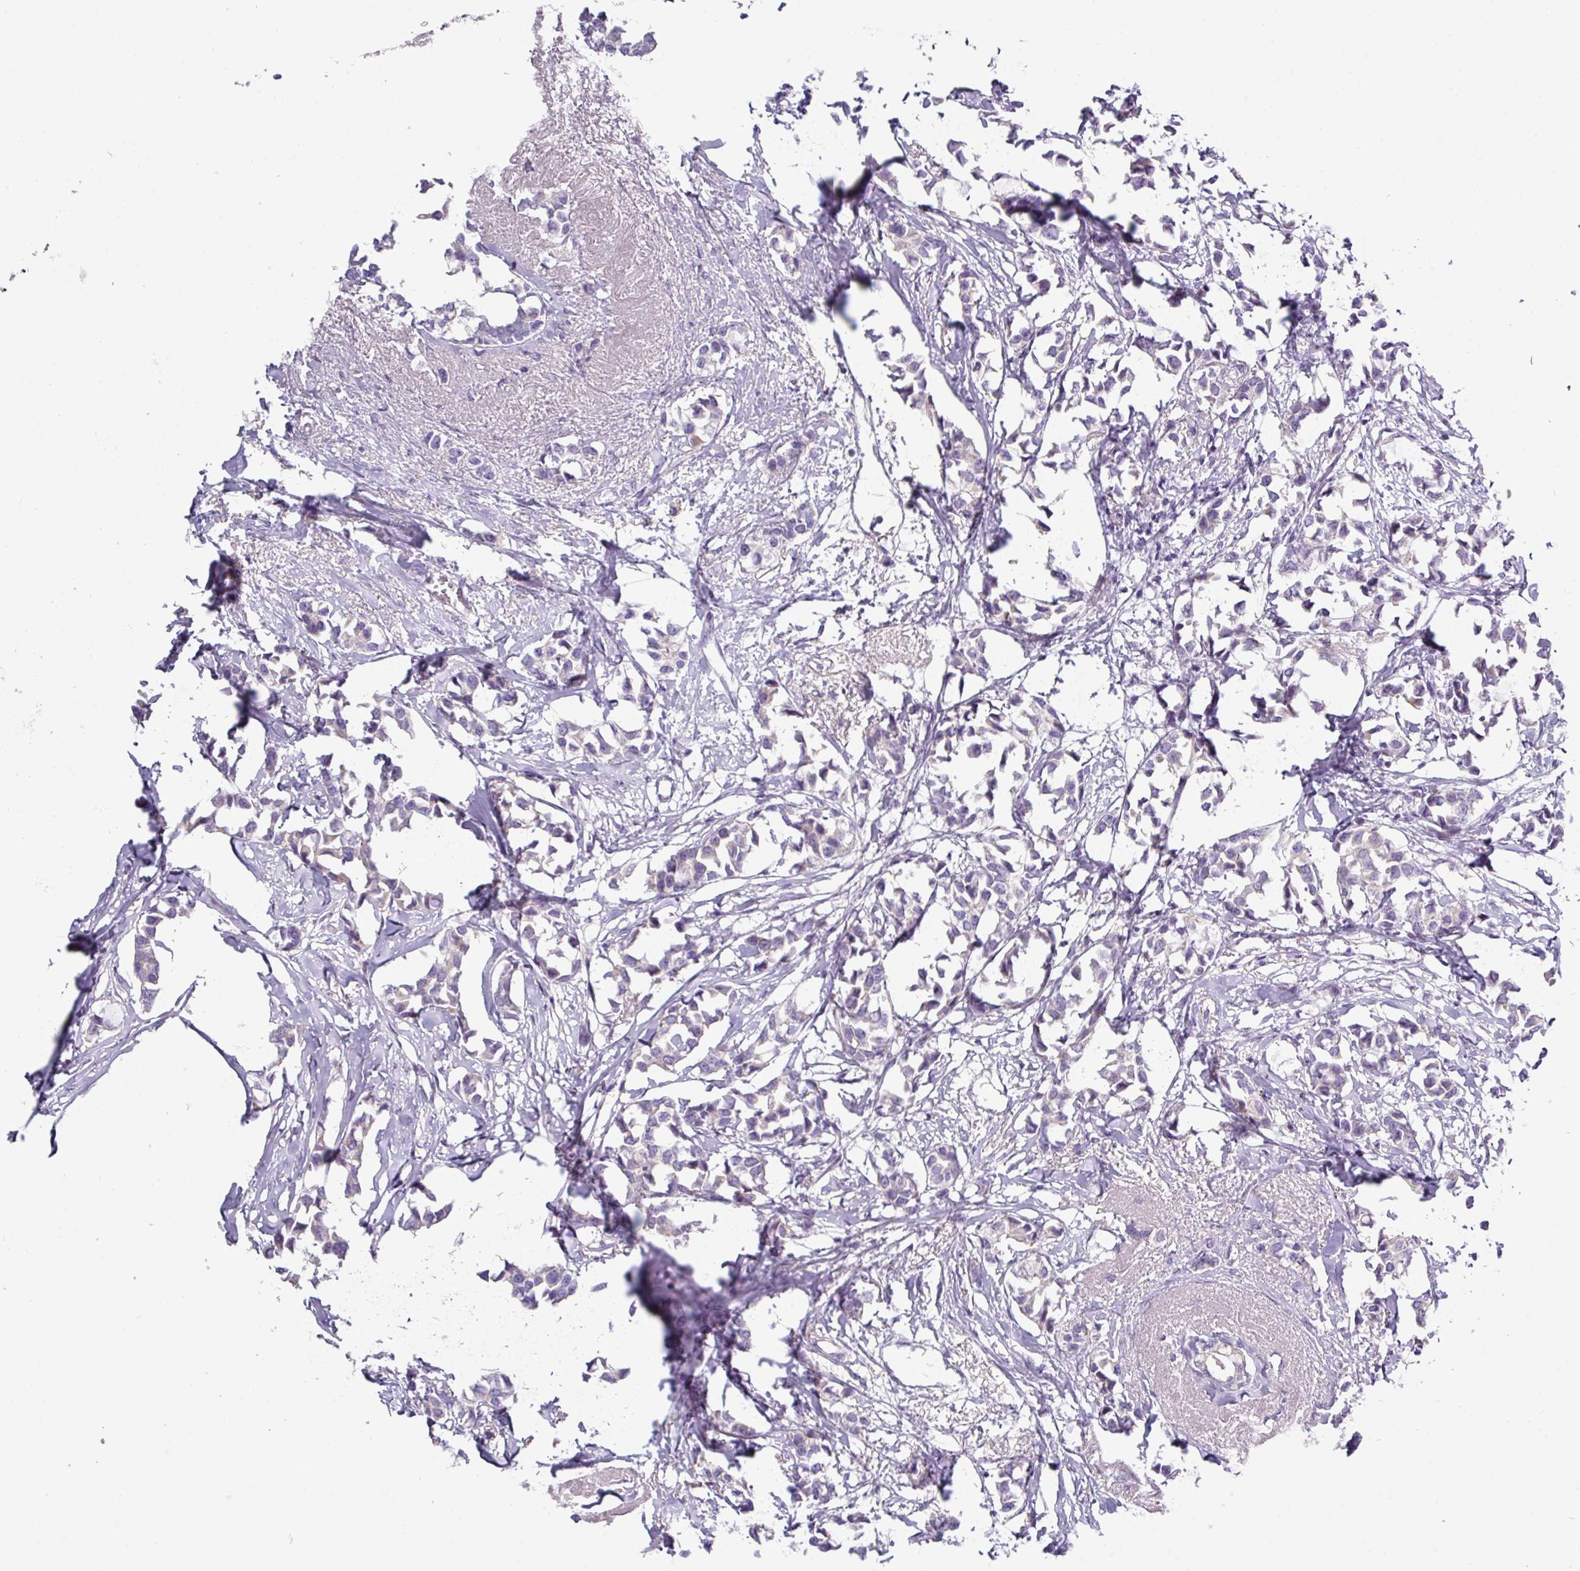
{"staining": {"intensity": "negative", "quantity": "none", "location": "none"}, "tissue": "breast cancer", "cell_type": "Tumor cells", "image_type": "cancer", "snomed": [{"axis": "morphology", "description": "Duct carcinoma"}, {"axis": "topography", "description": "Breast"}], "caption": "Protein analysis of invasive ductal carcinoma (breast) reveals no significant positivity in tumor cells.", "gene": "RGS16", "patient": {"sex": "female", "age": 73}}